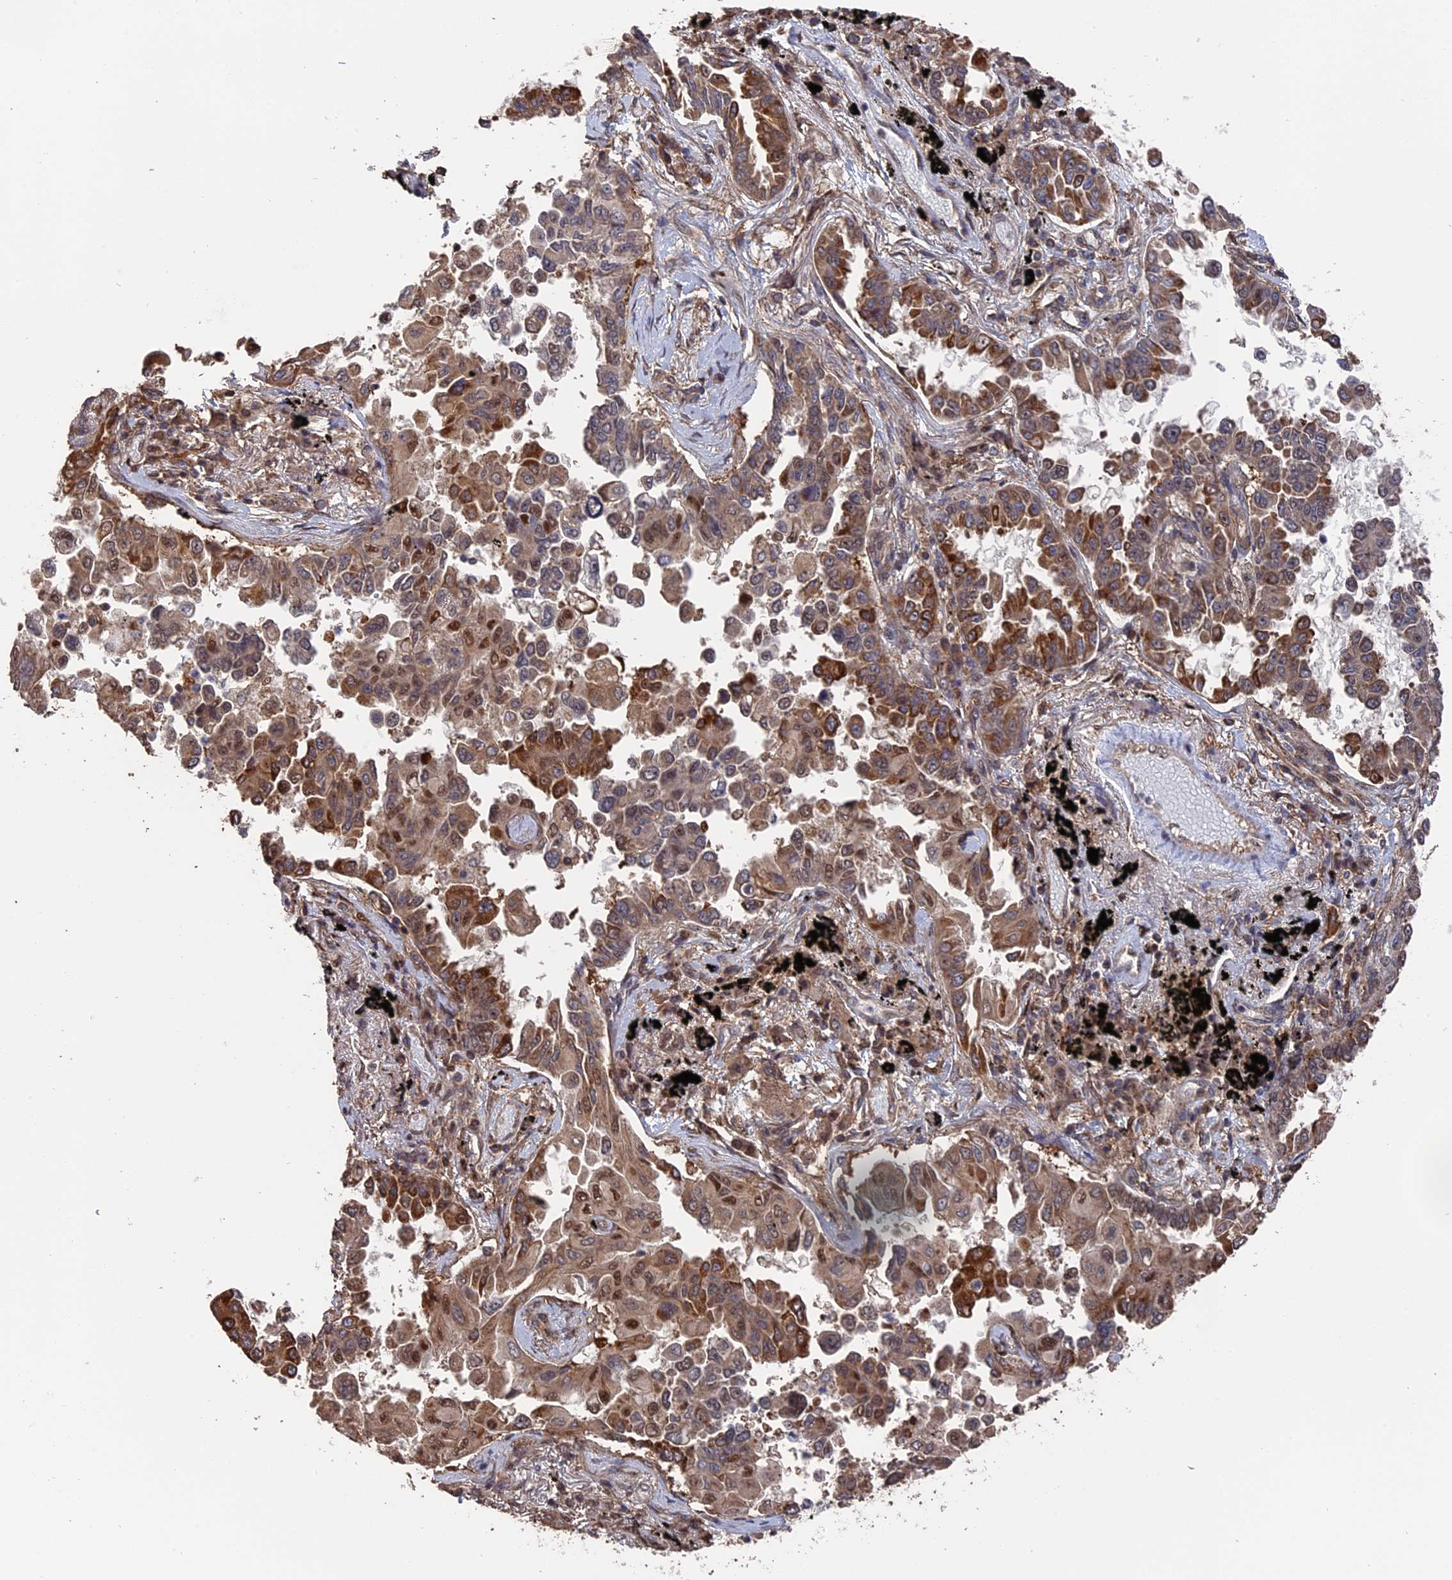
{"staining": {"intensity": "moderate", "quantity": ">75%", "location": "cytoplasmic/membranous,nuclear"}, "tissue": "lung cancer", "cell_type": "Tumor cells", "image_type": "cancer", "snomed": [{"axis": "morphology", "description": "Adenocarcinoma, NOS"}, {"axis": "topography", "description": "Lung"}], "caption": "Immunohistochemistry micrograph of neoplastic tissue: human adenocarcinoma (lung) stained using IHC exhibits medium levels of moderate protein expression localized specifically in the cytoplasmic/membranous and nuclear of tumor cells, appearing as a cytoplasmic/membranous and nuclear brown color.", "gene": "MYBL2", "patient": {"sex": "female", "age": 67}}